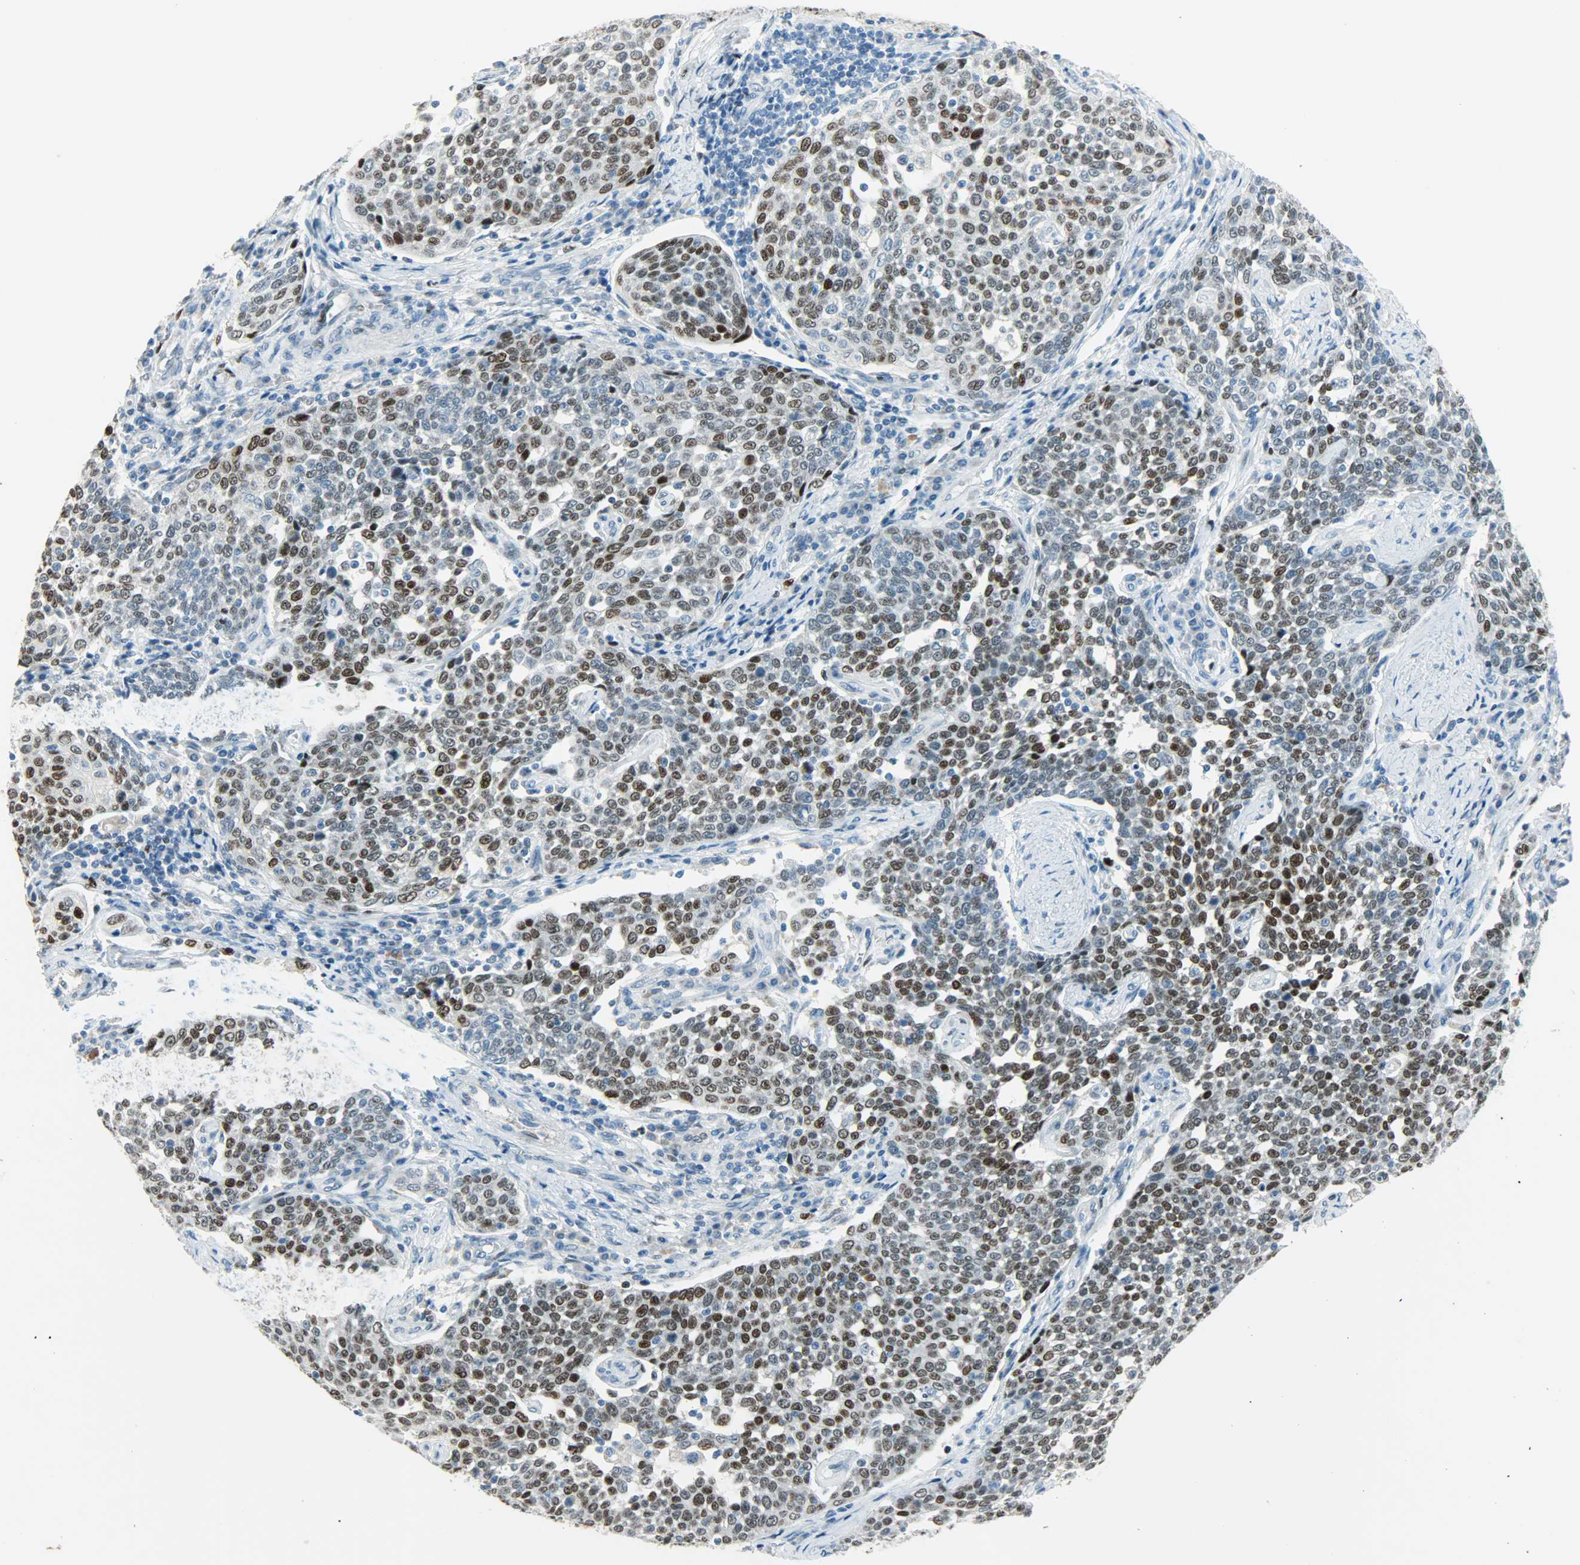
{"staining": {"intensity": "moderate", "quantity": ">75%", "location": "nuclear"}, "tissue": "cervical cancer", "cell_type": "Tumor cells", "image_type": "cancer", "snomed": [{"axis": "morphology", "description": "Squamous cell carcinoma, NOS"}, {"axis": "topography", "description": "Cervix"}], "caption": "Cervical cancer (squamous cell carcinoma) stained for a protein (brown) shows moderate nuclear positive positivity in about >75% of tumor cells.", "gene": "JUNB", "patient": {"sex": "female", "age": 34}}